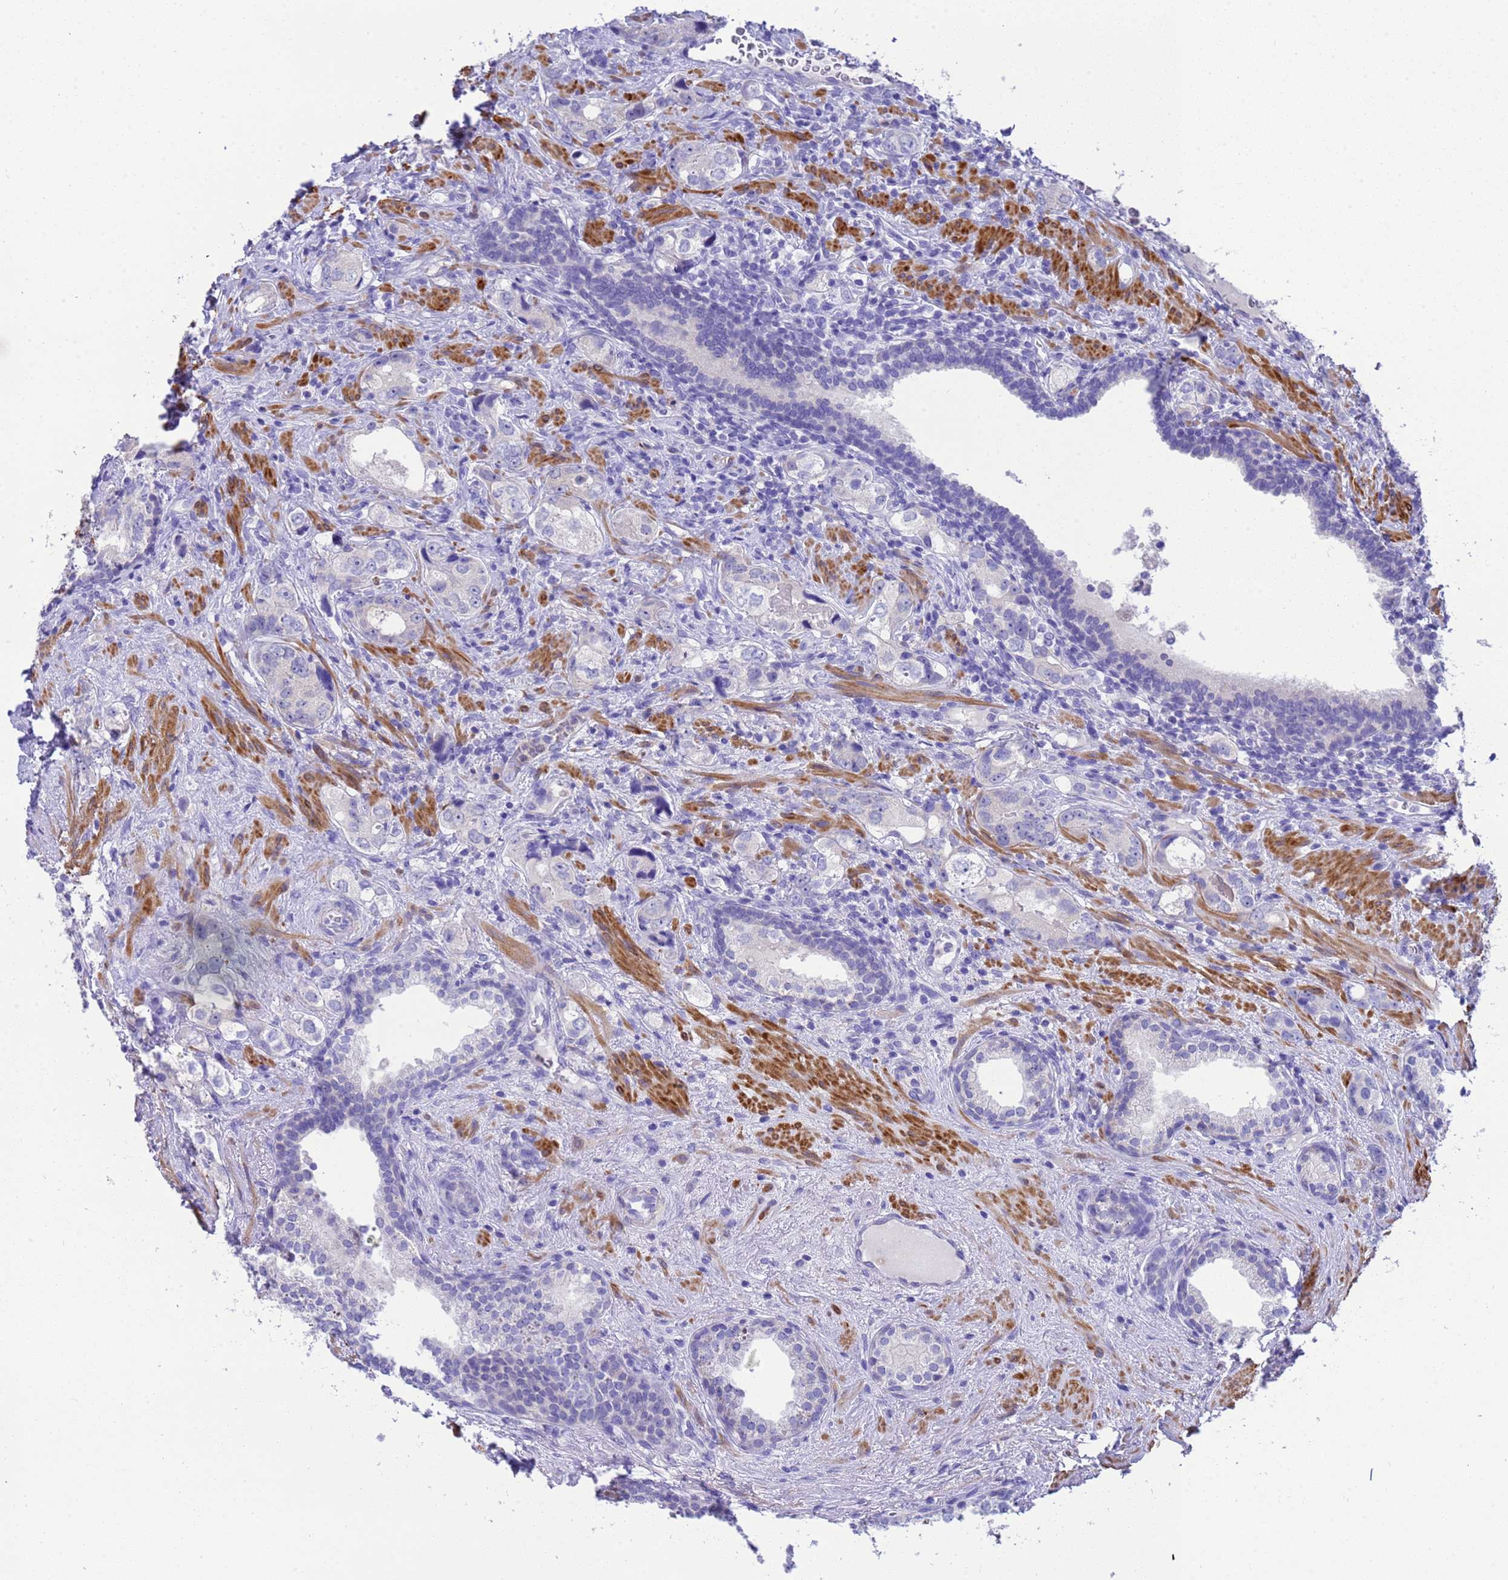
{"staining": {"intensity": "negative", "quantity": "none", "location": "none"}, "tissue": "prostate cancer", "cell_type": "Tumor cells", "image_type": "cancer", "snomed": [{"axis": "morphology", "description": "Adenocarcinoma, High grade"}, {"axis": "topography", "description": "Prostate"}], "caption": "The micrograph shows no staining of tumor cells in prostate cancer.", "gene": "USP38", "patient": {"sex": "male", "age": 63}}